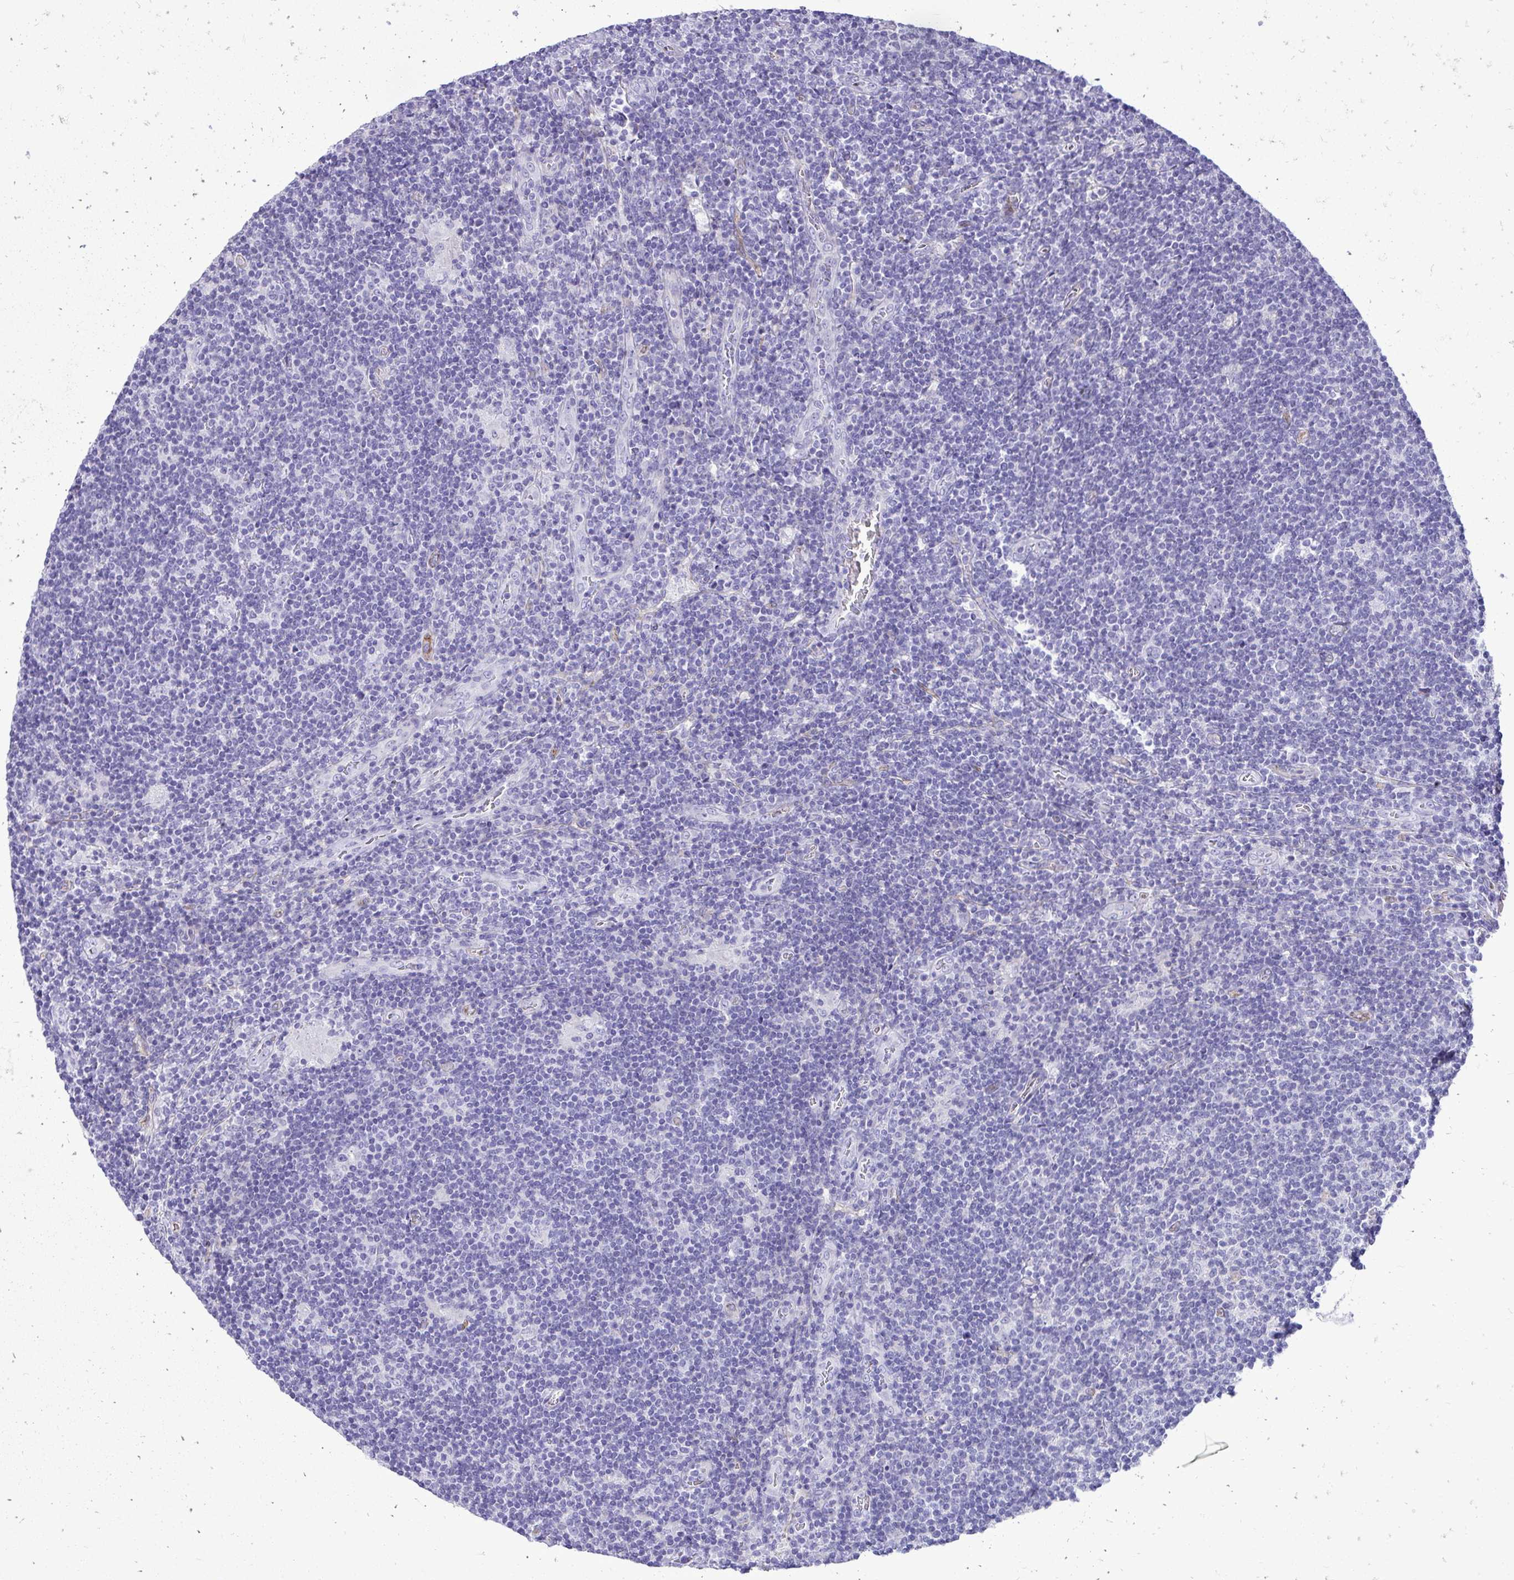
{"staining": {"intensity": "negative", "quantity": "none", "location": "none"}, "tissue": "lymphoma", "cell_type": "Tumor cells", "image_type": "cancer", "snomed": [{"axis": "morphology", "description": "Hodgkin's disease, NOS"}, {"axis": "topography", "description": "Lymph node"}], "caption": "Protein analysis of Hodgkin's disease exhibits no significant positivity in tumor cells.", "gene": "PELI3", "patient": {"sex": "male", "age": 40}}